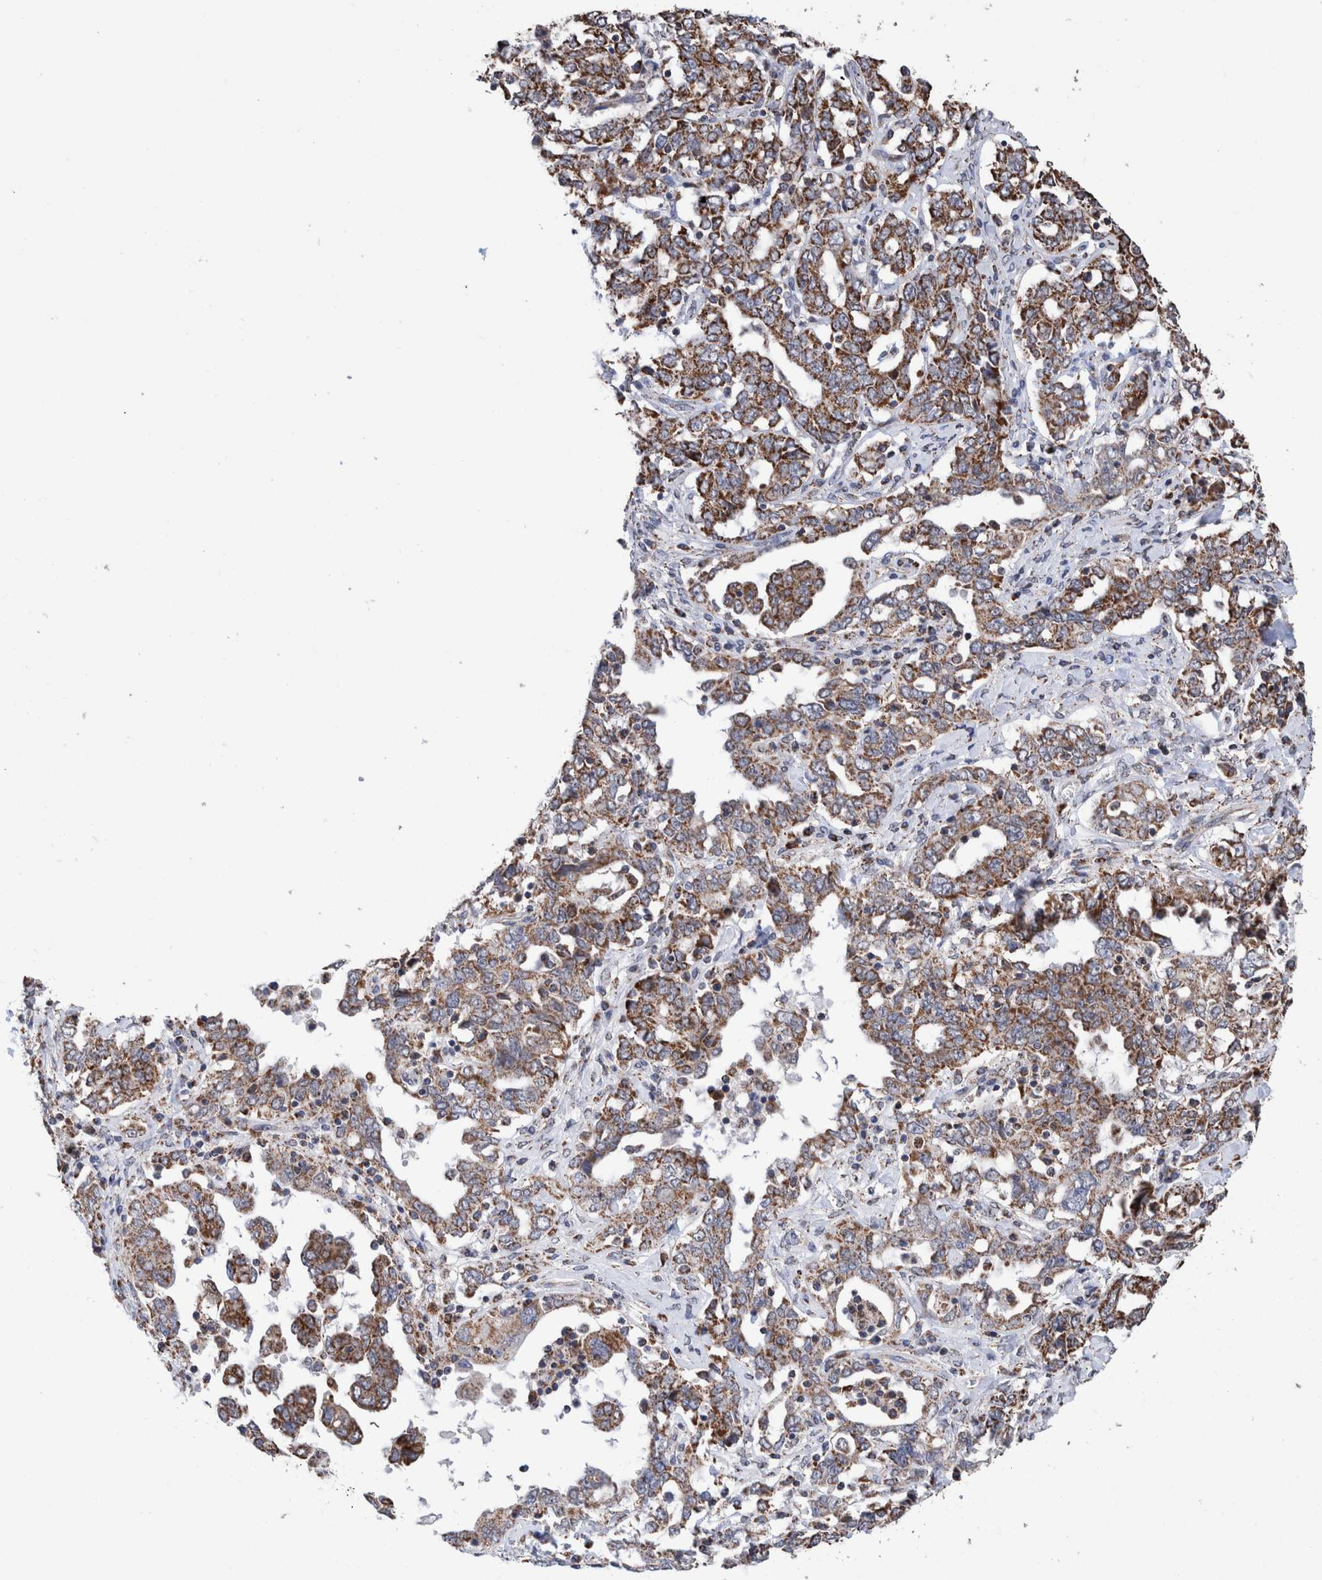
{"staining": {"intensity": "moderate", "quantity": ">75%", "location": "cytoplasmic/membranous"}, "tissue": "ovarian cancer", "cell_type": "Tumor cells", "image_type": "cancer", "snomed": [{"axis": "morphology", "description": "Cystadenocarcinoma, mucinous, NOS"}, {"axis": "topography", "description": "Ovary"}], "caption": "Tumor cells reveal medium levels of moderate cytoplasmic/membranous expression in approximately >75% of cells in human ovarian mucinous cystadenocarcinoma. Immunohistochemistry stains the protein in brown and the nuclei are stained blue.", "gene": "DECR1", "patient": {"sex": "female", "age": 73}}